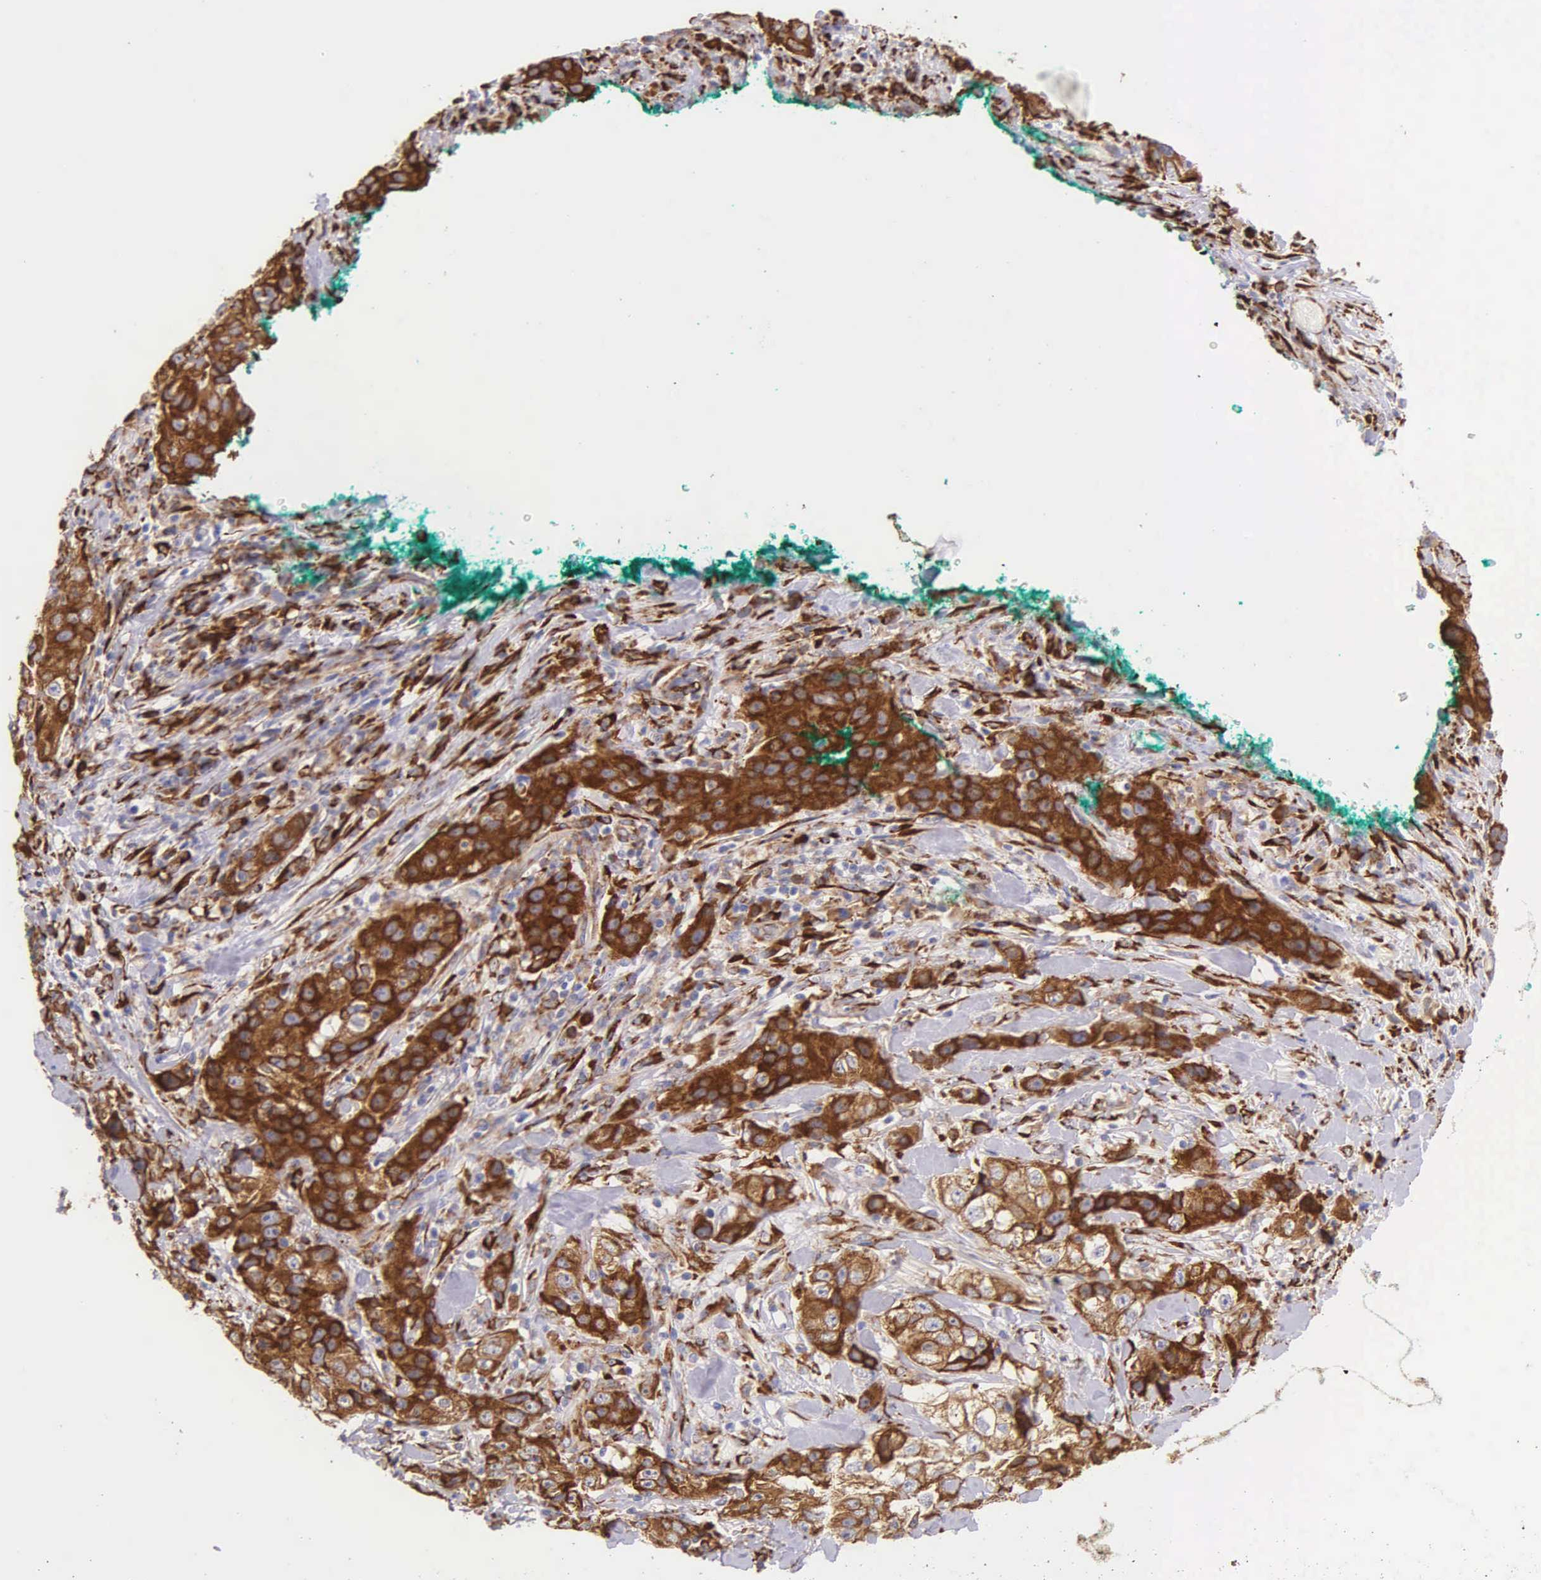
{"staining": {"intensity": "strong", "quantity": ">75%", "location": "cytoplasmic/membranous"}, "tissue": "lung cancer", "cell_type": "Tumor cells", "image_type": "cancer", "snomed": [{"axis": "morphology", "description": "Squamous cell carcinoma, NOS"}, {"axis": "topography", "description": "Lung"}], "caption": "Lung cancer (squamous cell carcinoma) tissue displays strong cytoplasmic/membranous positivity in approximately >75% of tumor cells, visualized by immunohistochemistry. Immunohistochemistry stains the protein in brown and the nuclei are stained blue.", "gene": "CKAP4", "patient": {"sex": "male", "age": 64}}